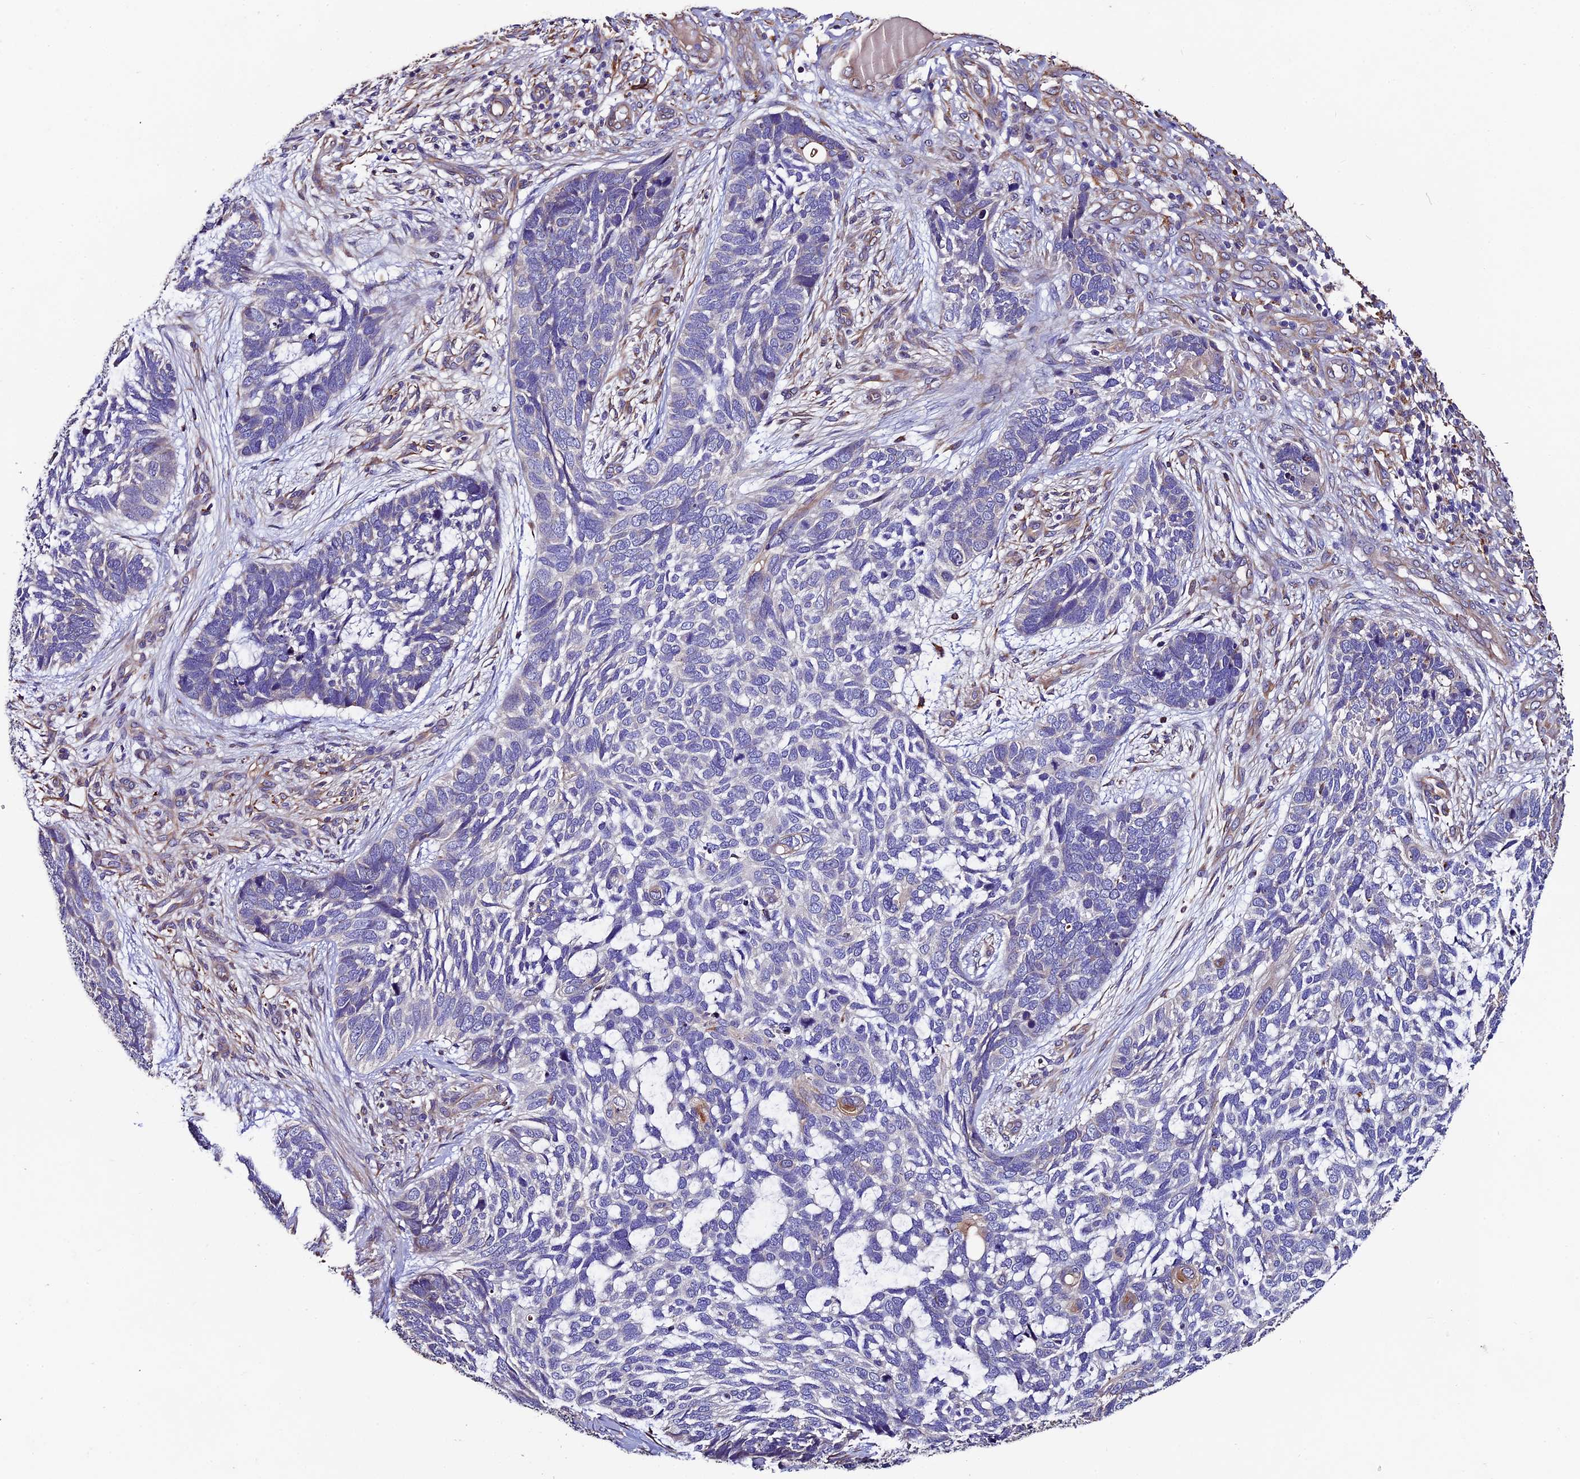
{"staining": {"intensity": "negative", "quantity": "none", "location": "none"}, "tissue": "skin cancer", "cell_type": "Tumor cells", "image_type": "cancer", "snomed": [{"axis": "morphology", "description": "Basal cell carcinoma"}, {"axis": "topography", "description": "Skin"}], "caption": "An immunohistochemistry (IHC) micrograph of basal cell carcinoma (skin) is shown. There is no staining in tumor cells of basal cell carcinoma (skin).", "gene": "CLN5", "patient": {"sex": "male", "age": 88}}